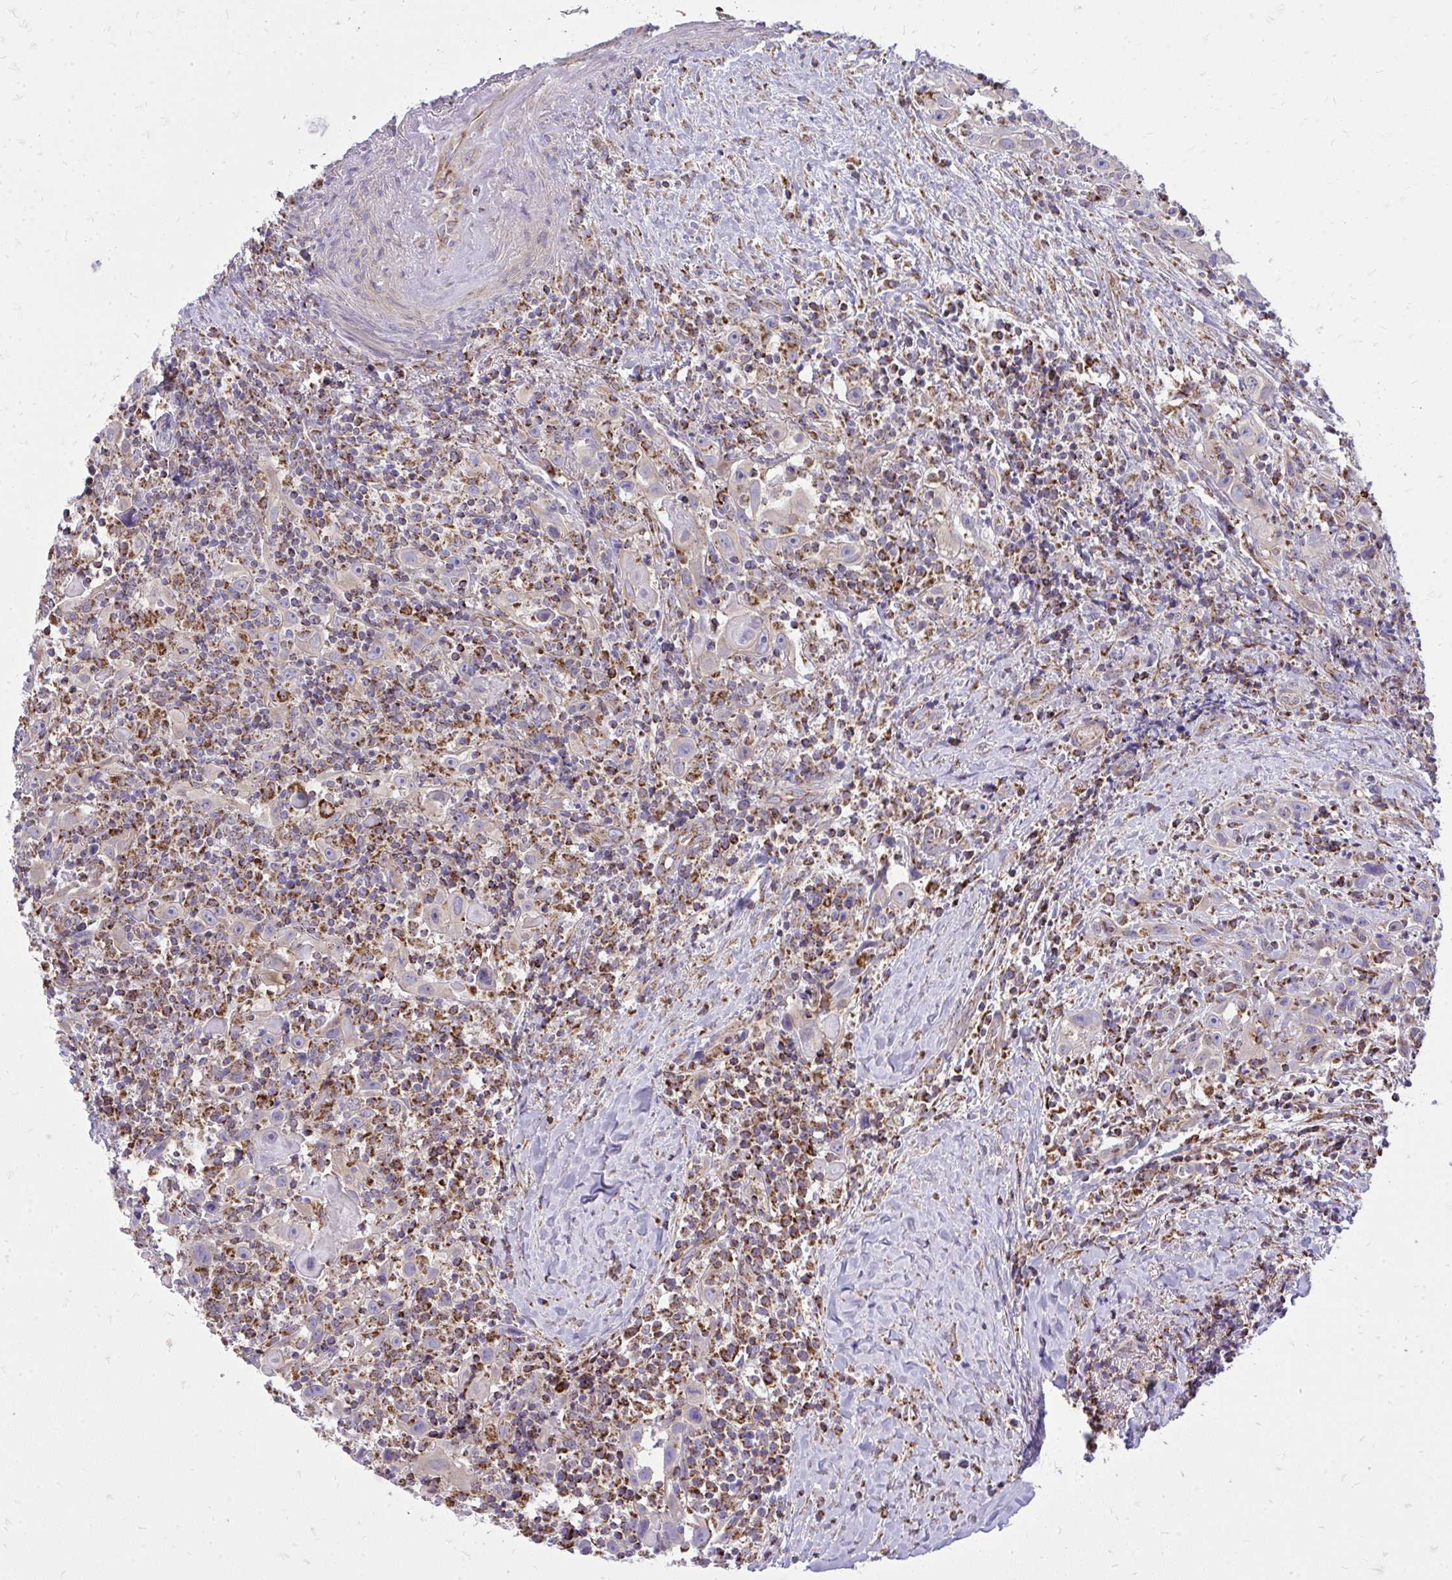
{"staining": {"intensity": "negative", "quantity": "none", "location": "none"}, "tissue": "head and neck cancer", "cell_type": "Tumor cells", "image_type": "cancer", "snomed": [{"axis": "morphology", "description": "Squamous cell carcinoma, NOS"}, {"axis": "topography", "description": "Head-Neck"}], "caption": "A high-resolution image shows IHC staining of head and neck squamous cell carcinoma, which shows no significant staining in tumor cells.", "gene": "SPTBN2", "patient": {"sex": "female", "age": 95}}